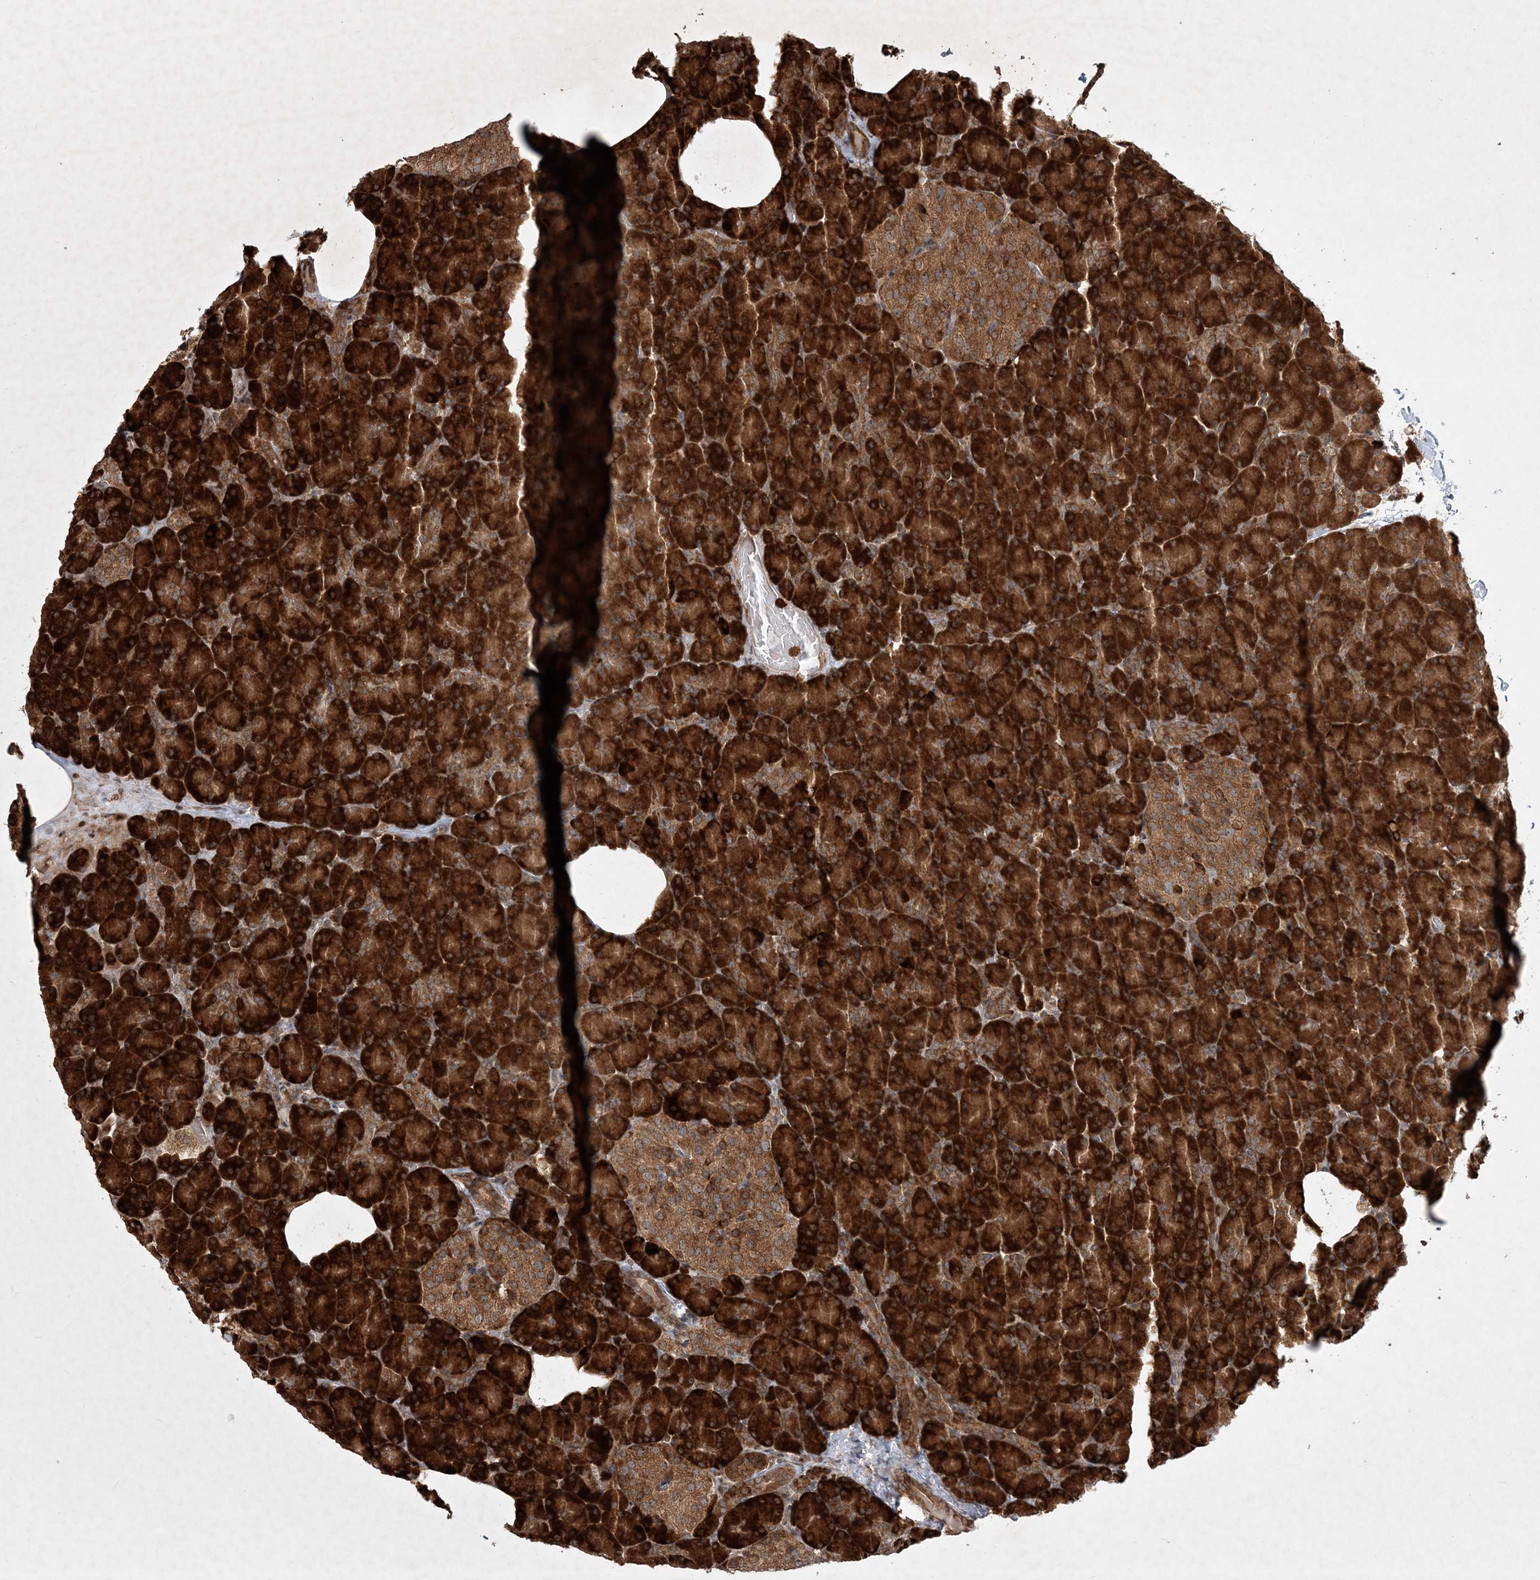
{"staining": {"intensity": "strong", "quantity": ">75%", "location": "cytoplasmic/membranous"}, "tissue": "pancreas", "cell_type": "Exocrine glandular cells", "image_type": "normal", "snomed": [{"axis": "morphology", "description": "Normal tissue, NOS"}, {"axis": "topography", "description": "Pancreas"}], "caption": "The micrograph demonstrates staining of normal pancreas, revealing strong cytoplasmic/membranous protein positivity (brown color) within exocrine glandular cells.", "gene": "UBR3", "patient": {"sex": "female", "age": 43}}